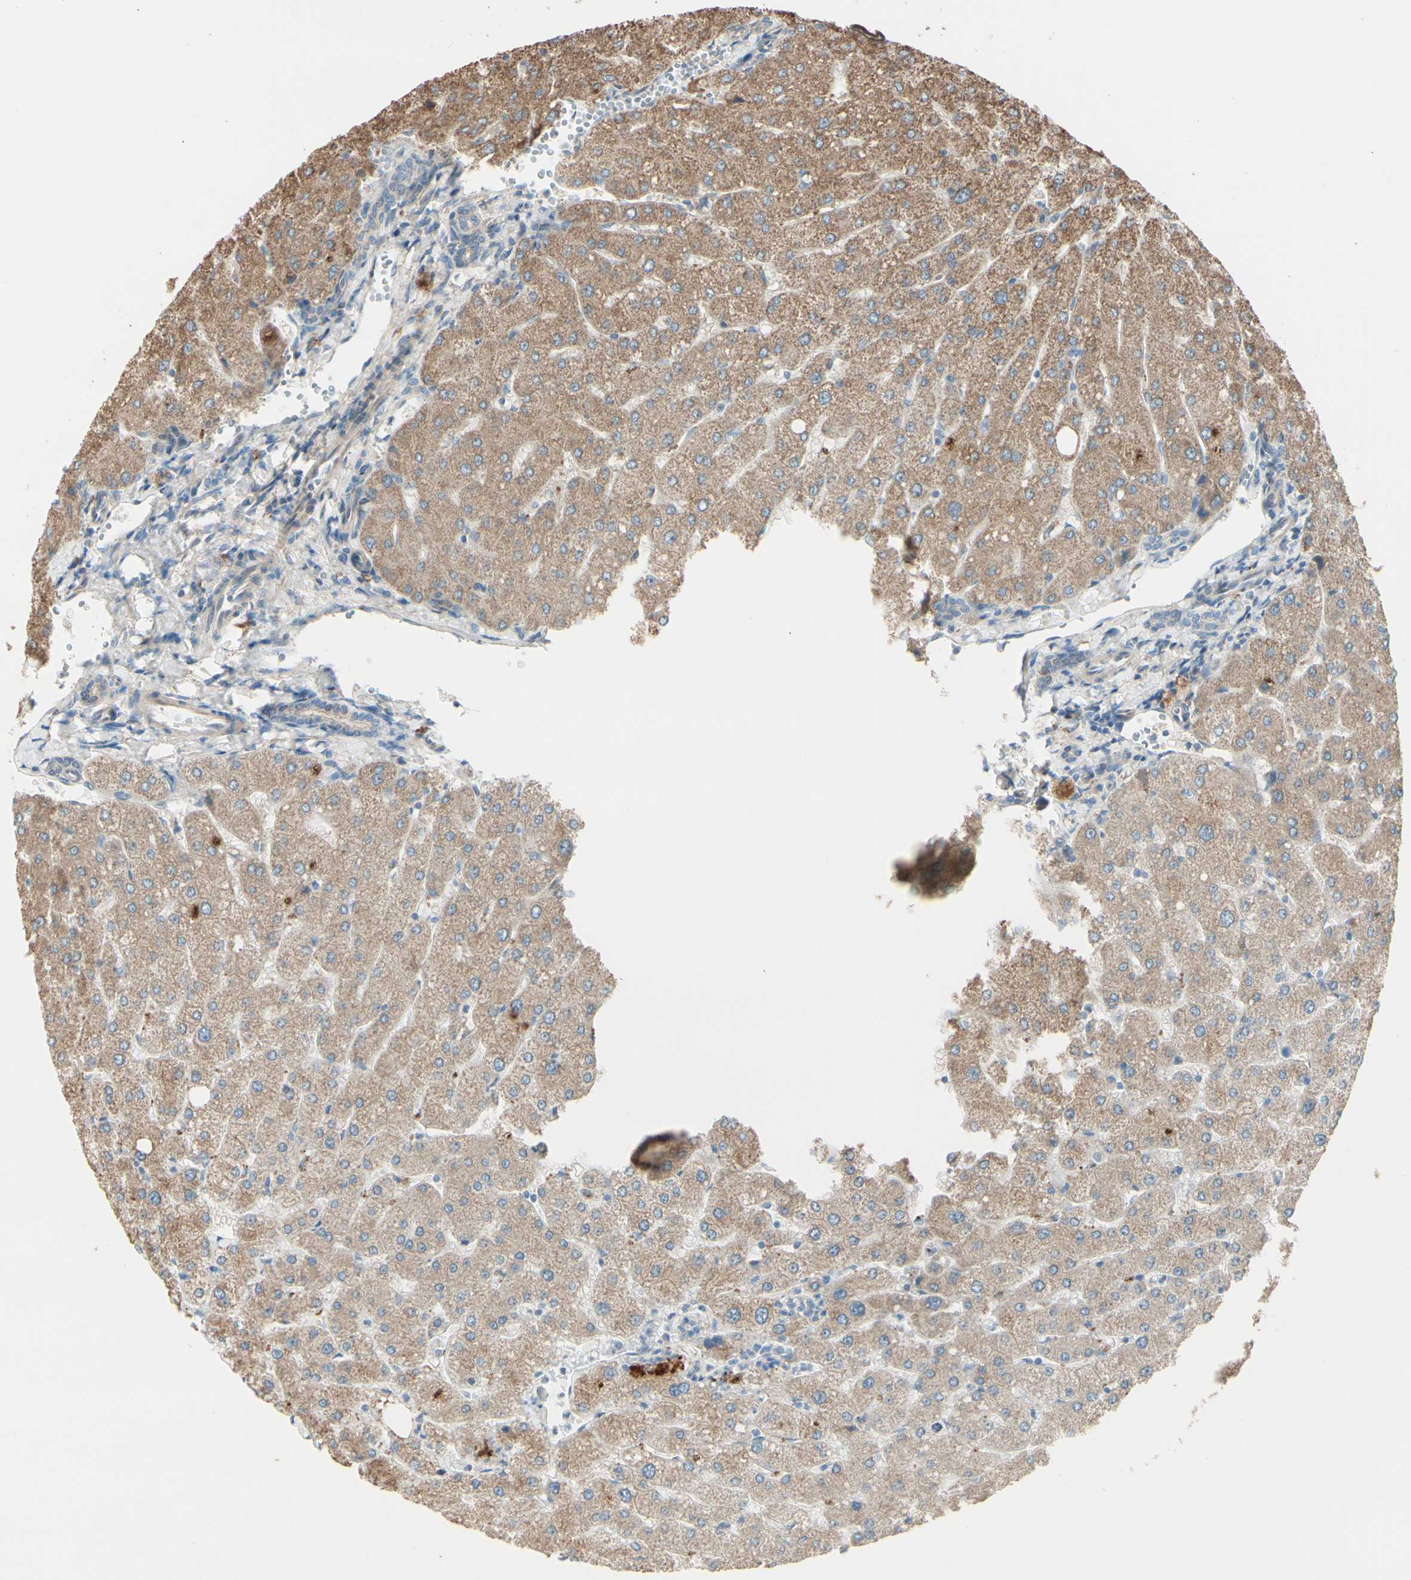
{"staining": {"intensity": "negative", "quantity": "none", "location": "none"}, "tissue": "liver", "cell_type": "Cholangiocytes", "image_type": "normal", "snomed": [{"axis": "morphology", "description": "Normal tissue, NOS"}, {"axis": "topography", "description": "Liver"}], "caption": "High magnification brightfield microscopy of benign liver stained with DAB (3,3'-diaminobenzidine) (brown) and counterstained with hematoxylin (blue): cholangiocytes show no significant positivity.", "gene": "EPHA3", "patient": {"sex": "male", "age": 55}}